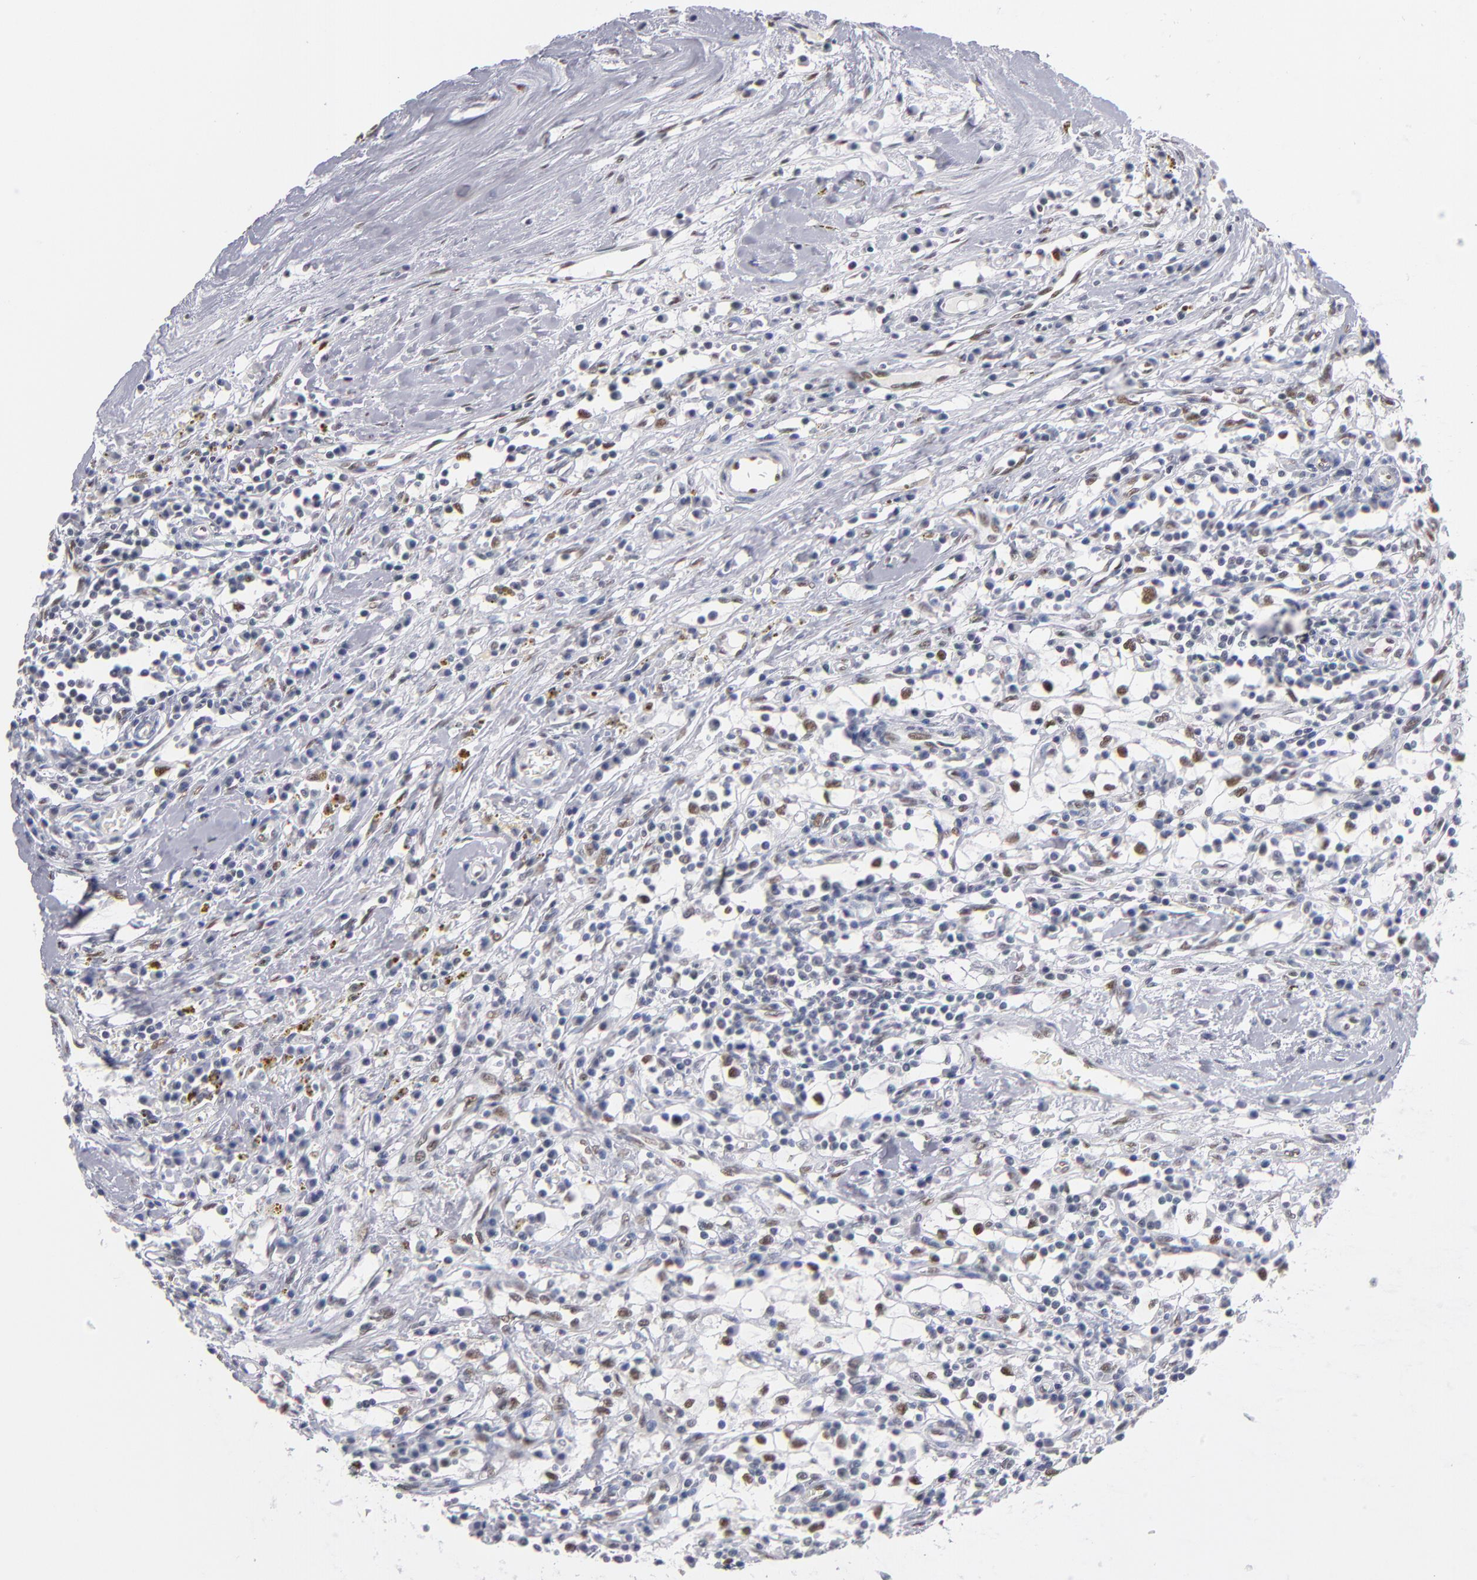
{"staining": {"intensity": "weak", "quantity": "25%-75%", "location": "nuclear"}, "tissue": "renal cancer", "cell_type": "Tumor cells", "image_type": "cancer", "snomed": [{"axis": "morphology", "description": "Adenocarcinoma, NOS"}, {"axis": "topography", "description": "Kidney"}], "caption": "Immunohistochemical staining of human renal cancer (adenocarcinoma) reveals low levels of weak nuclear expression in about 25%-75% of tumor cells.", "gene": "MN1", "patient": {"sex": "male", "age": 82}}